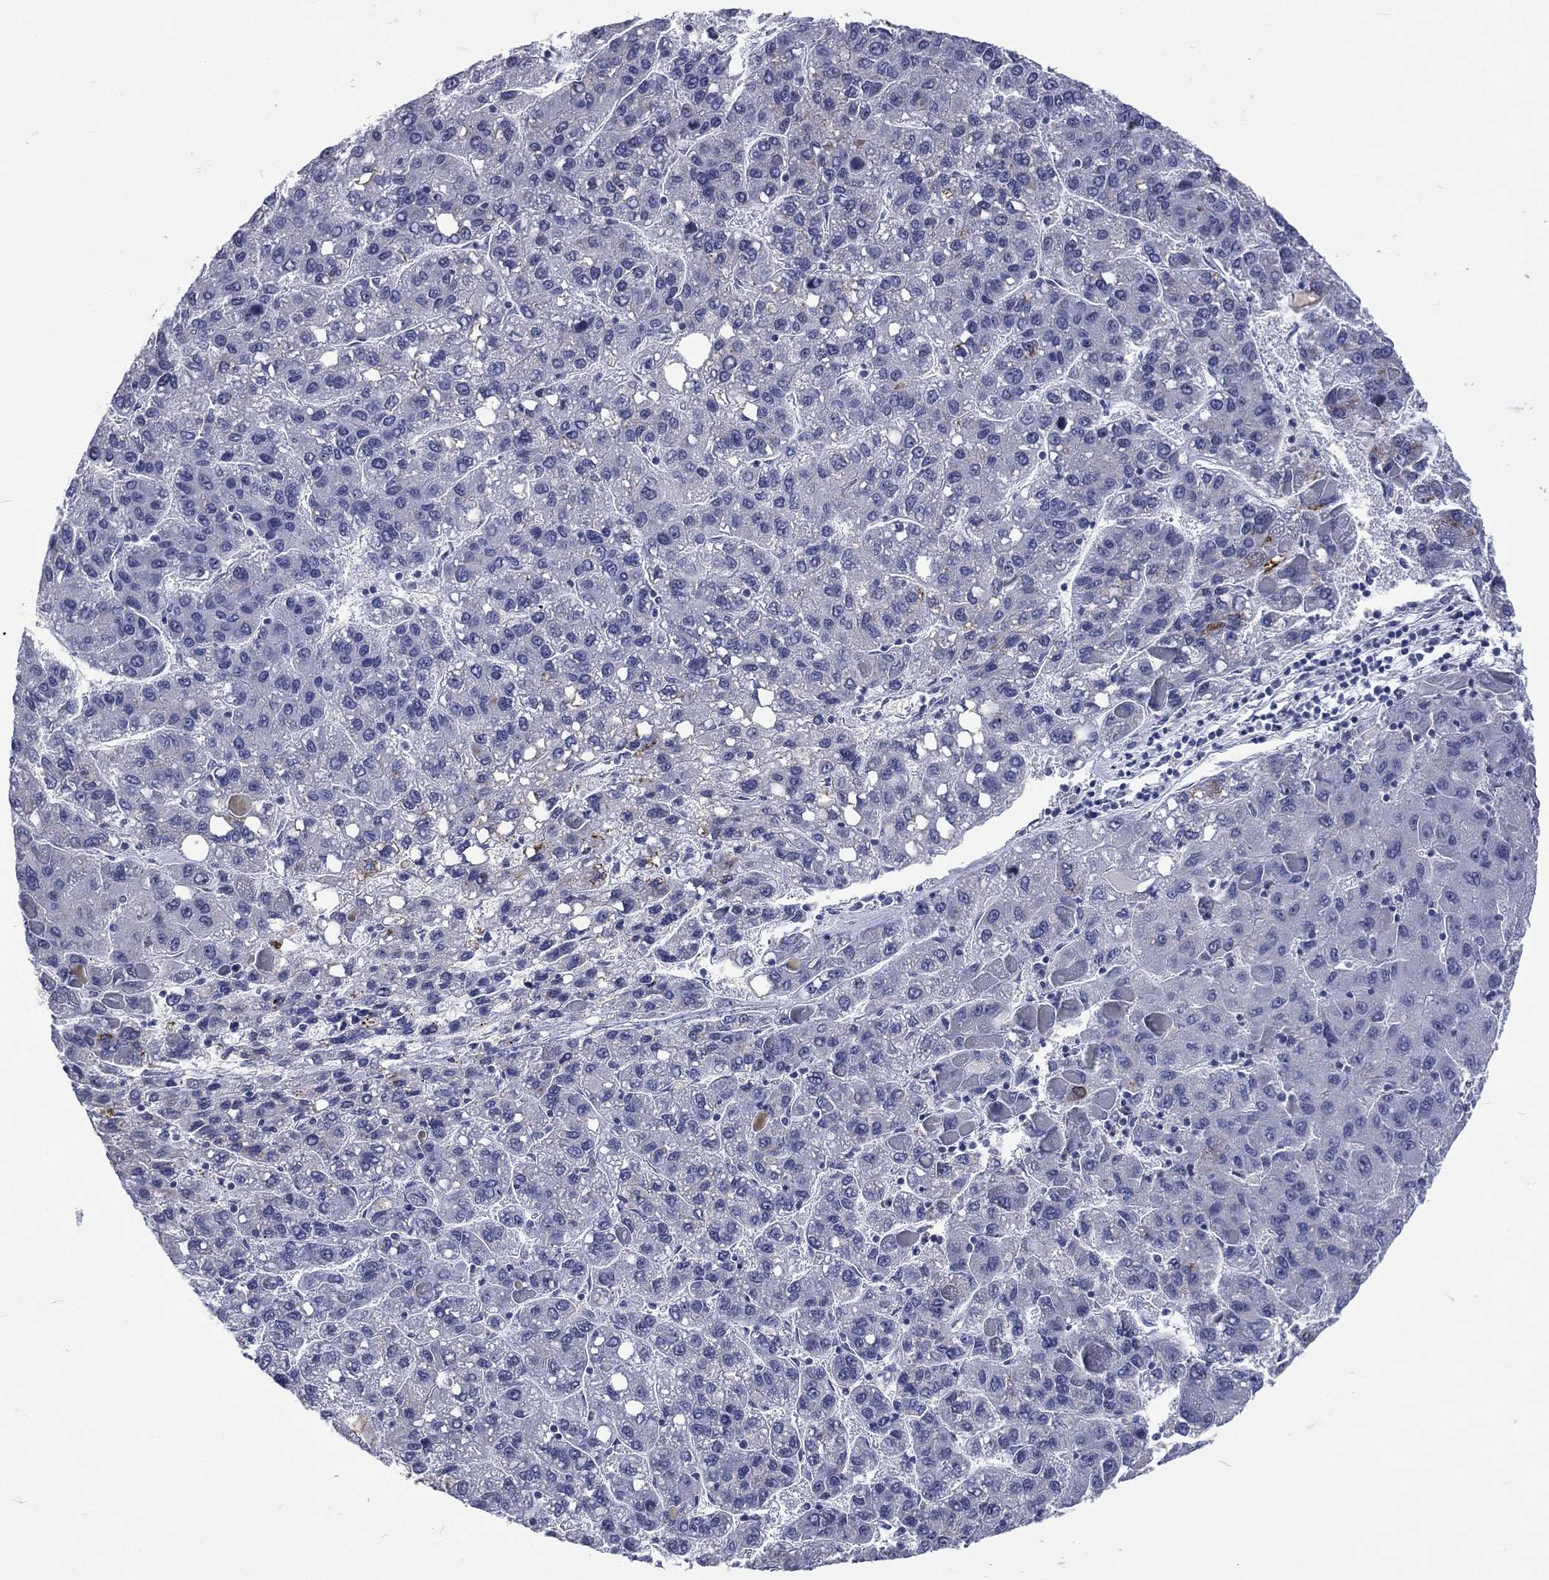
{"staining": {"intensity": "negative", "quantity": "none", "location": "none"}, "tissue": "liver cancer", "cell_type": "Tumor cells", "image_type": "cancer", "snomed": [{"axis": "morphology", "description": "Carcinoma, Hepatocellular, NOS"}, {"axis": "topography", "description": "Liver"}], "caption": "High power microscopy micrograph of an IHC photomicrograph of hepatocellular carcinoma (liver), revealing no significant expression in tumor cells.", "gene": "SSX1", "patient": {"sex": "female", "age": 82}}